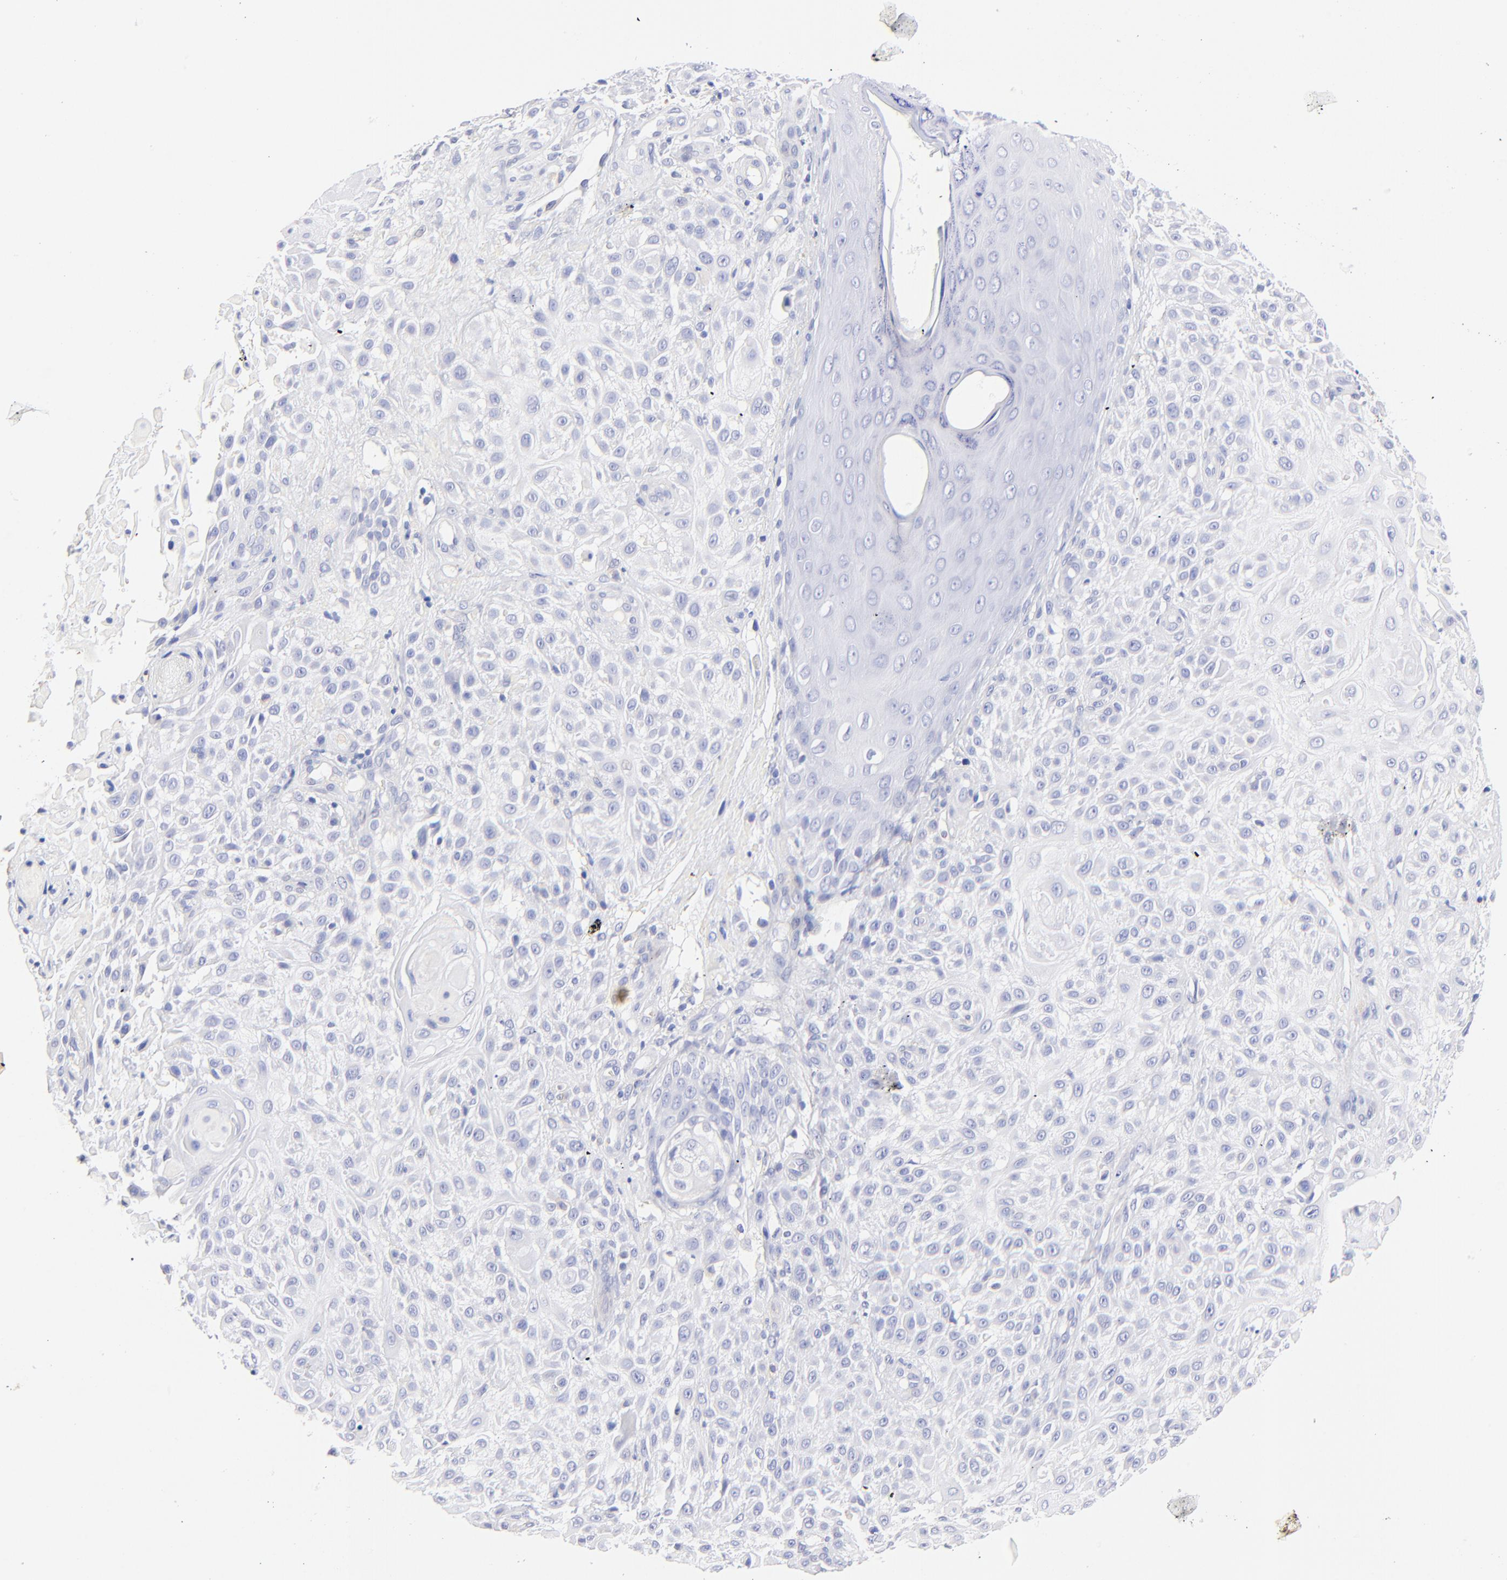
{"staining": {"intensity": "negative", "quantity": "none", "location": "none"}, "tissue": "skin cancer", "cell_type": "Tumor cells", "image_type": "cancer", "snomed": [{"axis": "morphology", "description": "Squamous cell carcinoma, NOS"}, {"axis": "topography", "description": "Skin"}], "caption": "IHC photomicrograph of neoplastic tissue: skin cancer (squamous cell carcinoma) stained with DAB displays no significant protein positivity in tumor cells.", "gene": "HORMAD2", "patient": {"sex": "female", "age": 42}}